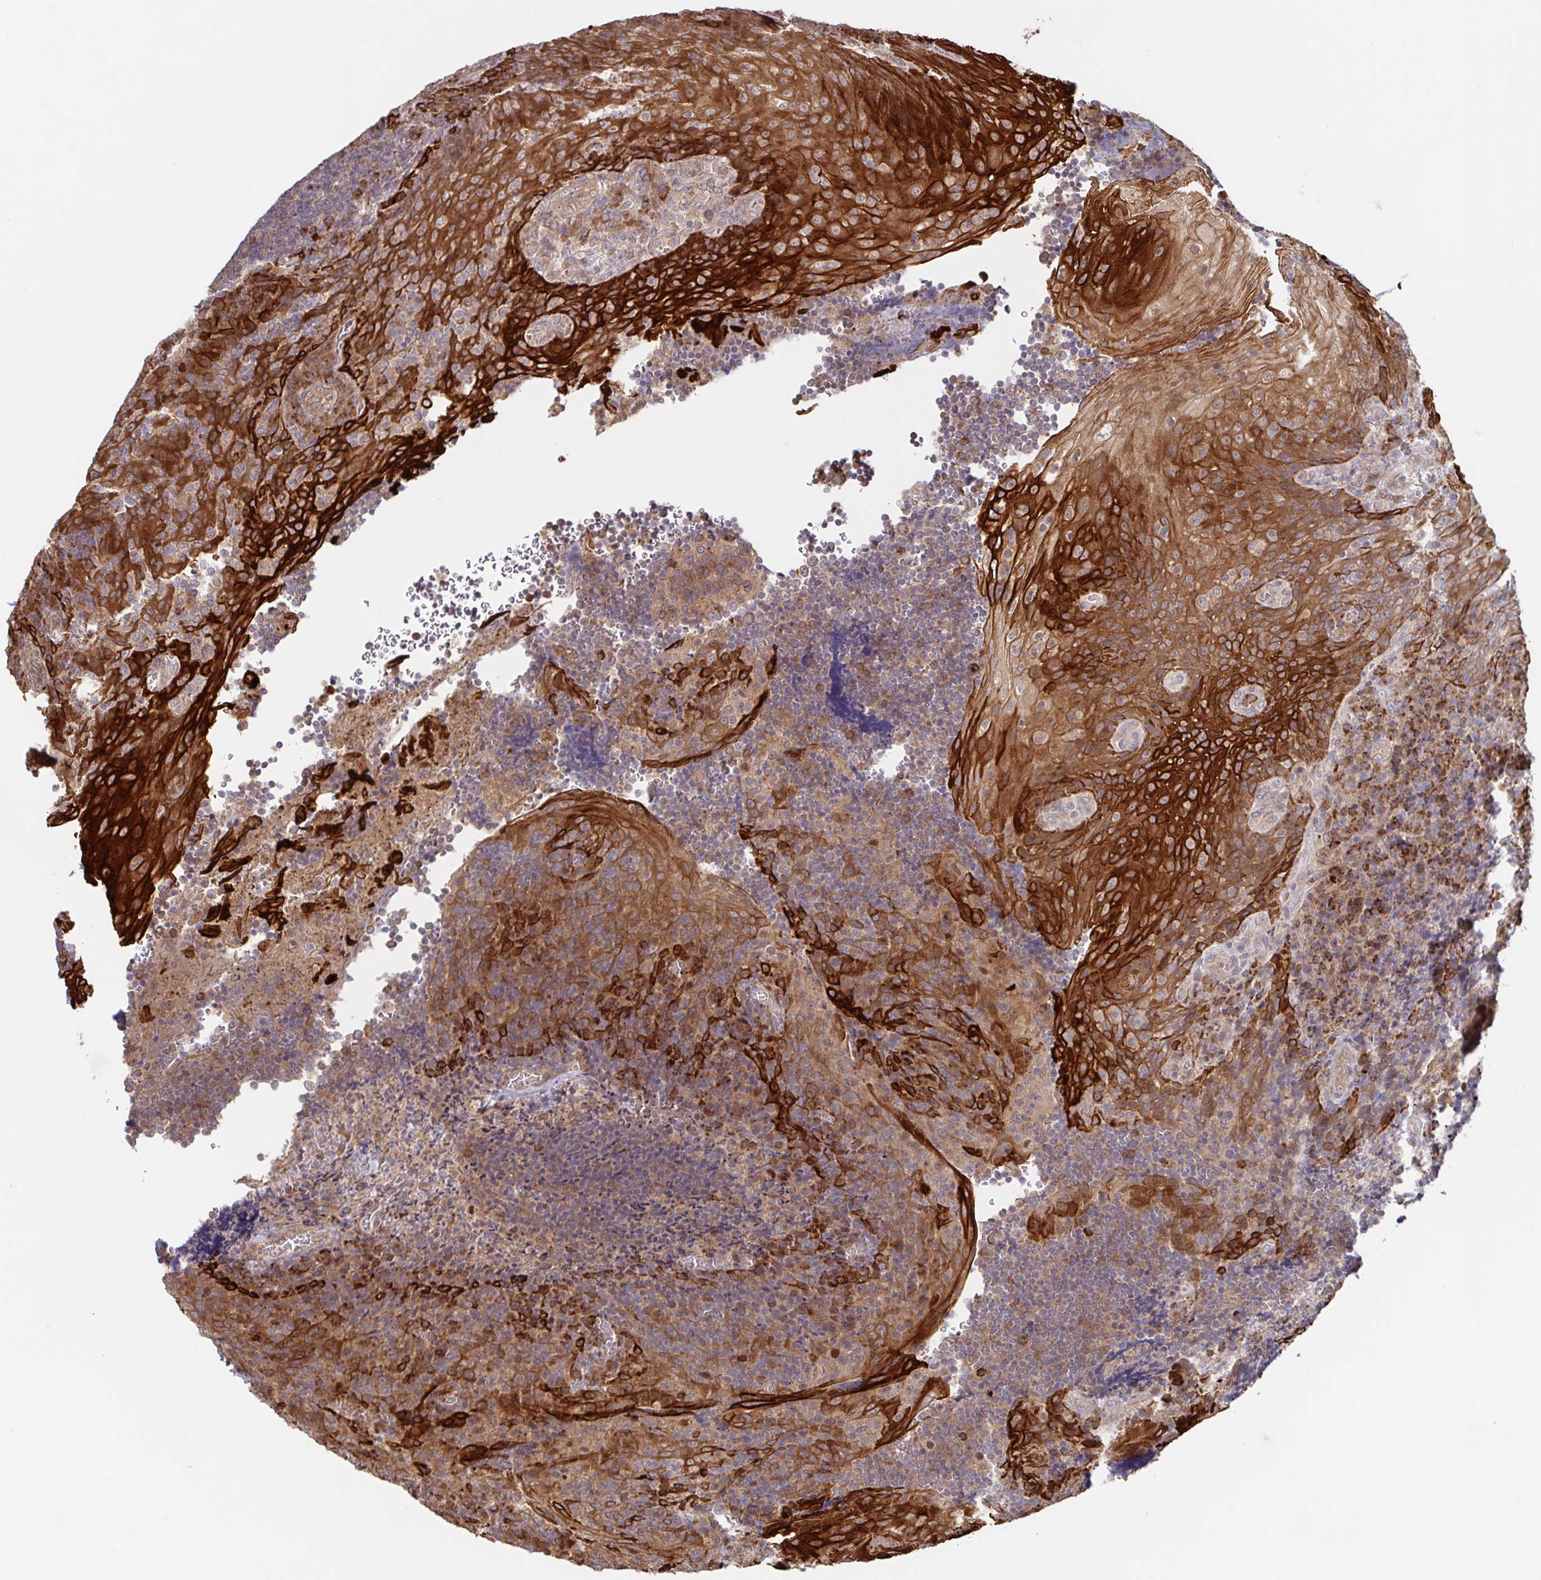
{"staining": {"intensity": "moderate", "quantity": "<25%", "location": "cytoplasmic/membranous"}, "tissue": "tonsil", "cell_type": "Non-germinal center cells", "image_type": "normal", "snomed": [{"axis": "morphology", "description": "Normal tissue, NOS"}, {"axis": "topography", "description": "Tonsil"}], "caption": "Protein analysis of benign tonsil reveals moderate cytoplasmic/membranous expression in approximately <25% of non-germinal center cells. The staining was performed using DAB (3,3'-diaminobenzidine) to visualize the protein expression in brown, while the nuclei were stained in blue with hematoxylin (Magnification: 20x).", "gene": "AACS", "patient": {"sex": "male", "age": 17}}